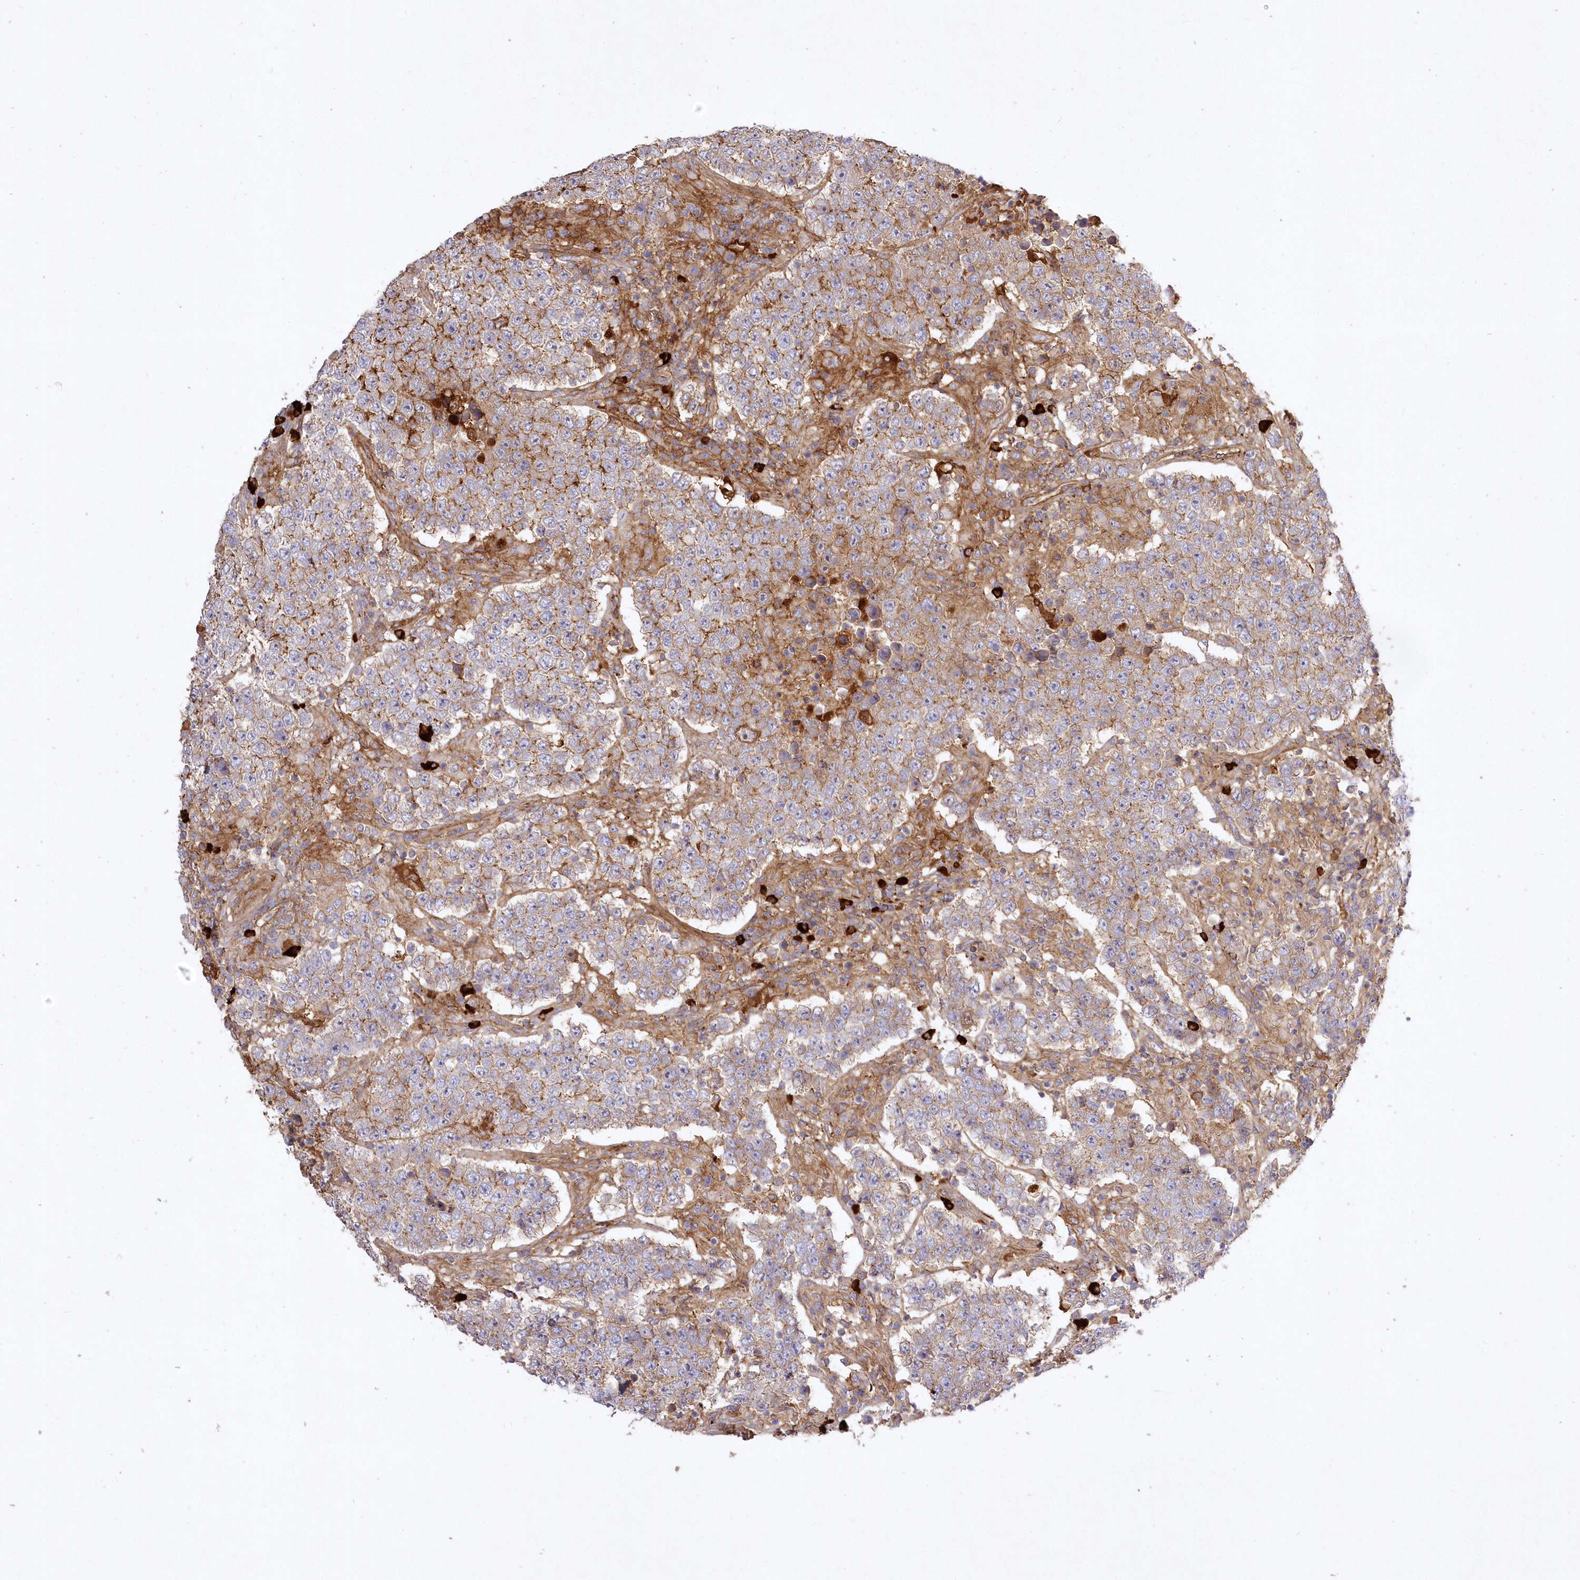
{"staining": {"intensity": "moderate", "quantity": "25%-75%", "location": "cytoplasmic/membranous"}, "tissue": "testis cancer", "cell_type": "Tumor cells", "image_type": "cancer", "snomed": [{"axis": "morphology", "description": "Normal tissue, NOS"}, {"axis": "morphology", "description": "Urothelial carcinoma, High grade"}, {"axis": "morphology", "description": "Seminoma, NOS"}, {"axis": "morphology", "description": "Carcinoma, Embryonal, NOS"}, {"axis": "topography", "description": "Urinary bladder"}, {"axis": "topography", "description": "Testis"}], "caption": "Brown immunohistochemical staining in human embryonal carcinoma (testis) demonstrates moderate cytoplasmic/membranous staining in approximately 25%-75% of tumor cells.", "gene": "WBP1L", "patient": {"sex": "male", "age": 41}}